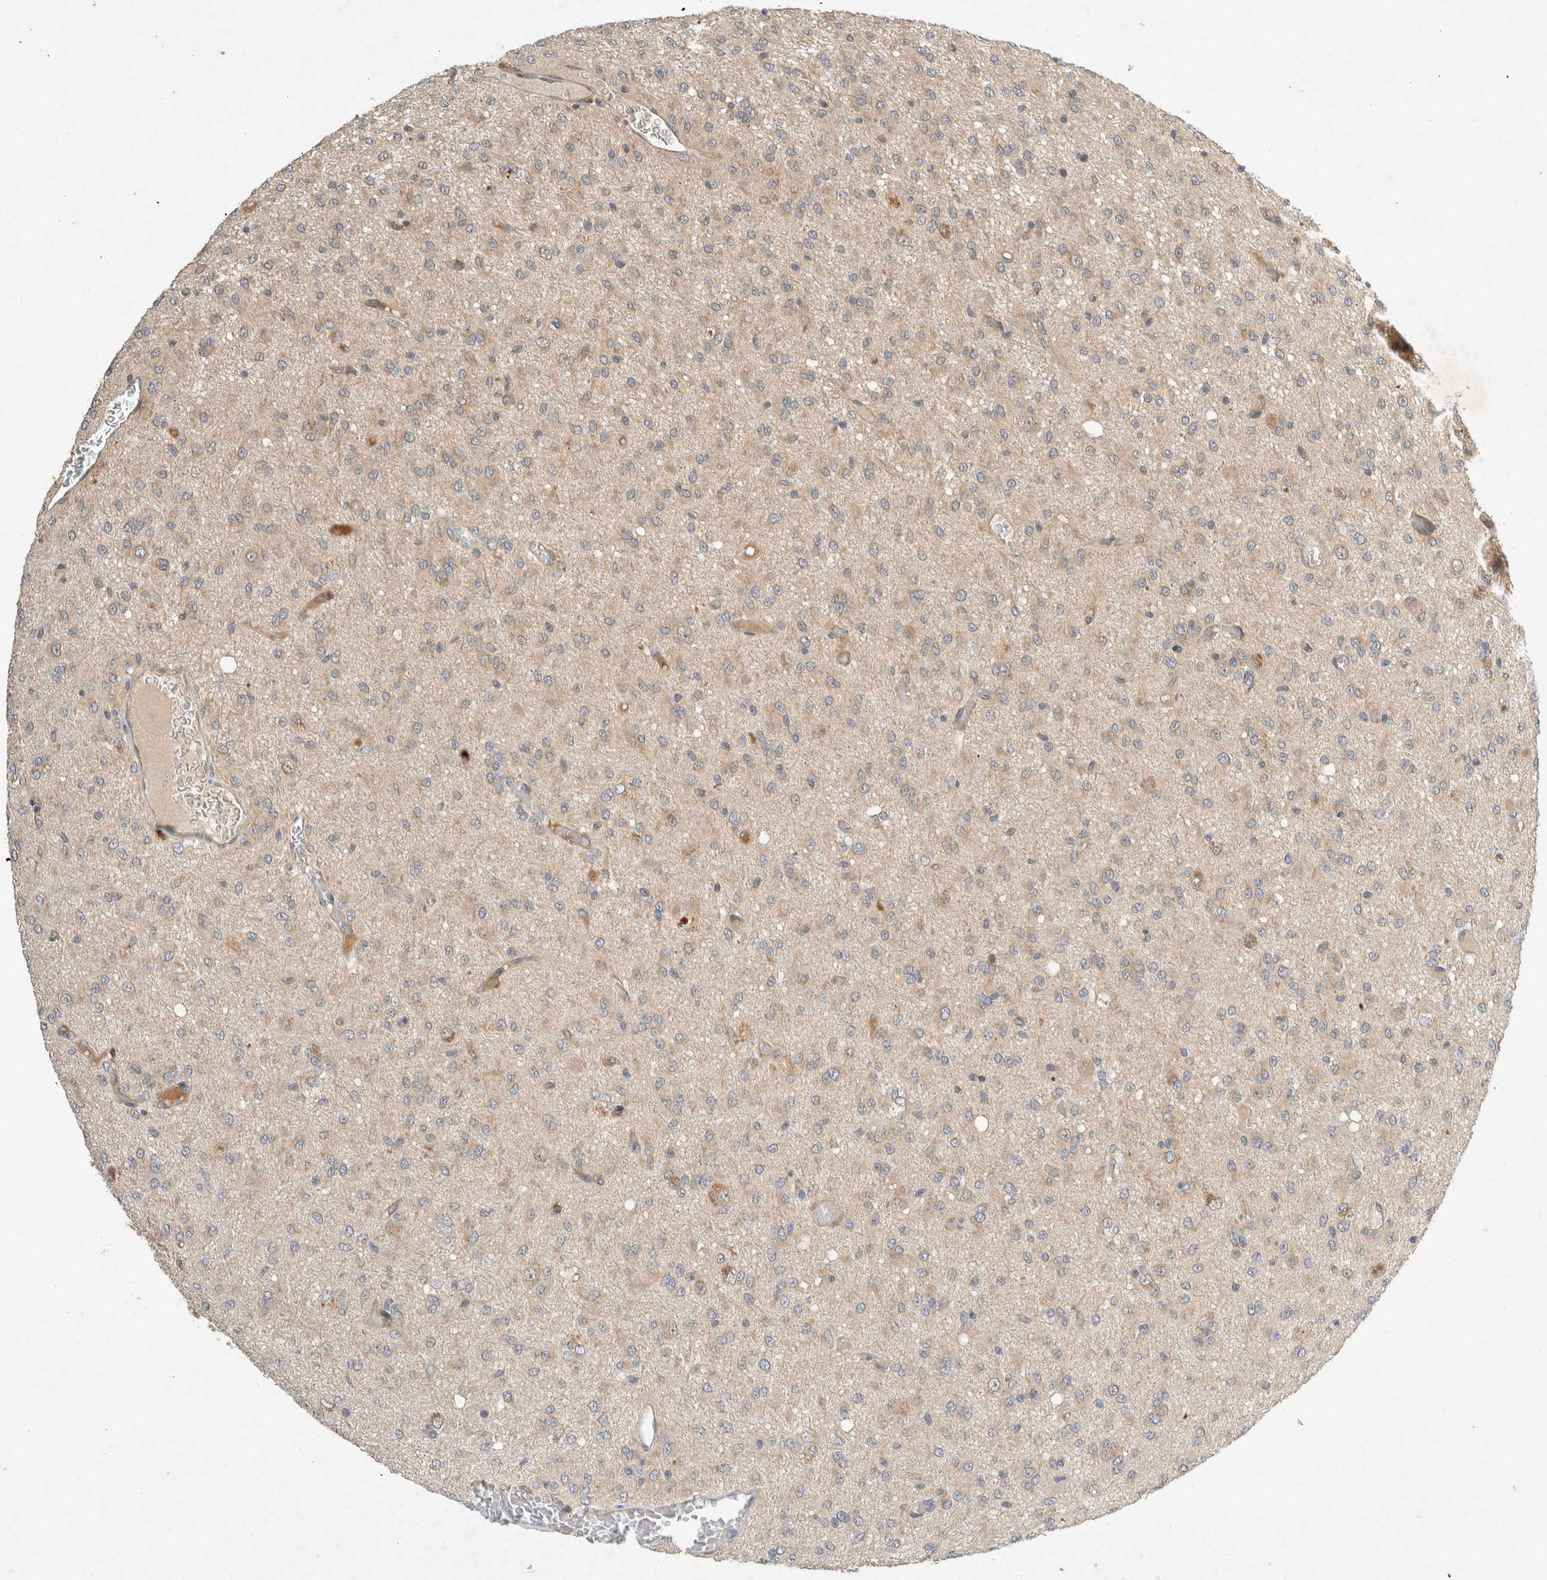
{"staining": {"intensity": "weak", "quantity": "25%-75%", "location": "cytoplasmic/membranous"}, "tissue": "glioma", "cell_type": "Tumor cells", "image_type": "cancer", "snomed": [{"axis": "morphology", "description": "Glioma, malignant, High grade"}, {"axis": "topography", "description": "Brain"}], "caption": "A brown stain shows weak cytoplasmic/membranous positivity of a protein in human high-grade glioma (malignant) tumor cells.", "gene": "ARMC9", "patient": {"sex": "female", "age": 59}}